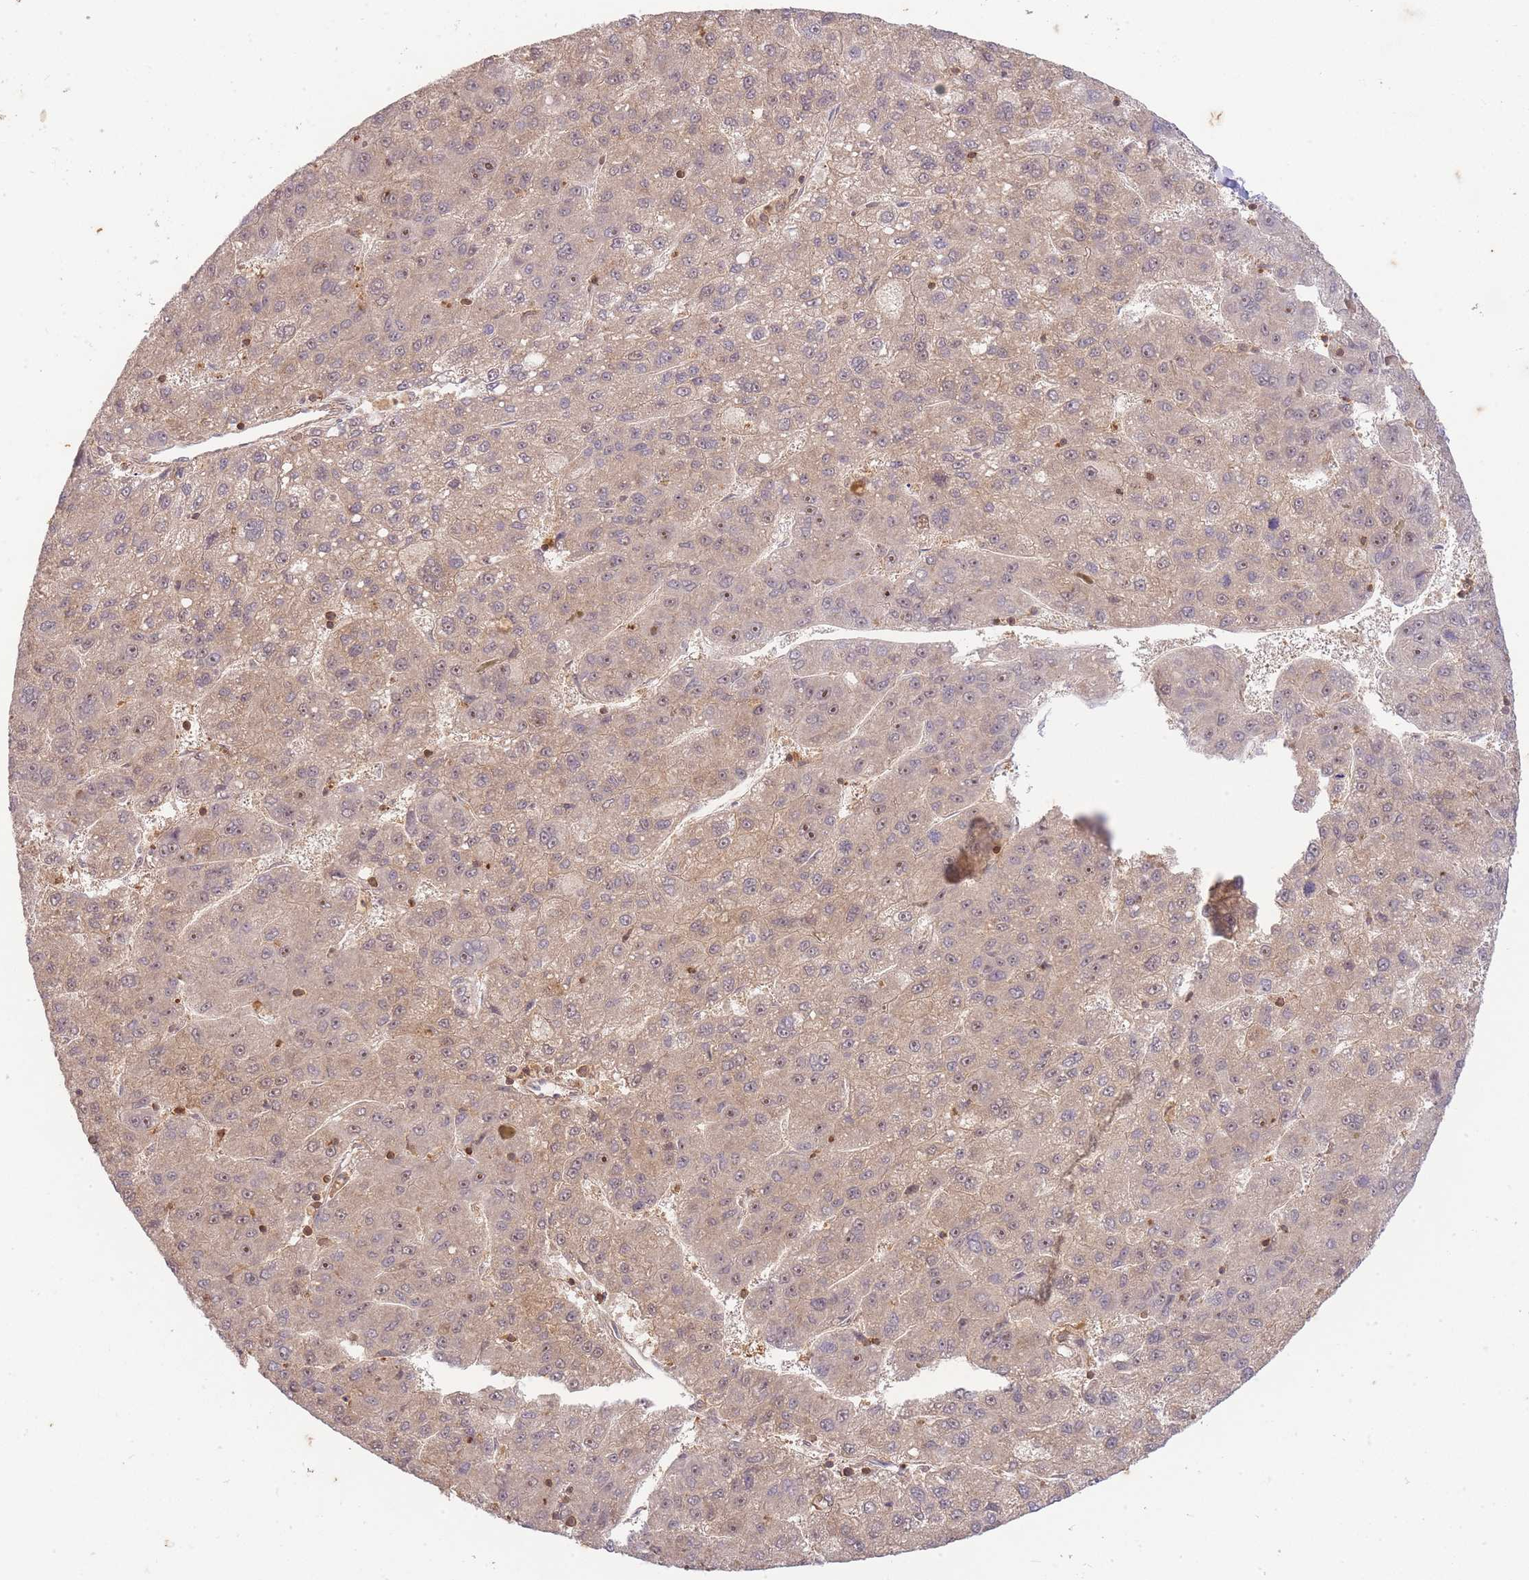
{"staining": {"intensity": "weak", "quantity": "25%-75%", "location": "cytoplasmic/membranous,nuclear"}, "tissue": "liver cancer", "cell_type": "Tumor cells", "image_type": "cancer", "snomed": [{"axis": "morphology", "description": "Carcinoma, Hepatocellular, NOS"}, {"axis": "topography", "description": "Liver"}], "caption": "Liver cancer was stained to show a protein in brown. There is low levels of weak cytoplasmic/membranous and nuclear expression in about 25%-75% of tumor cells. (DAB (3,3'-diaminobenzidine) IHC with brightfield microscopy, high magnification).", "gene": "ST8SIA4", "patient": {"sex": "female", "age": 82}}